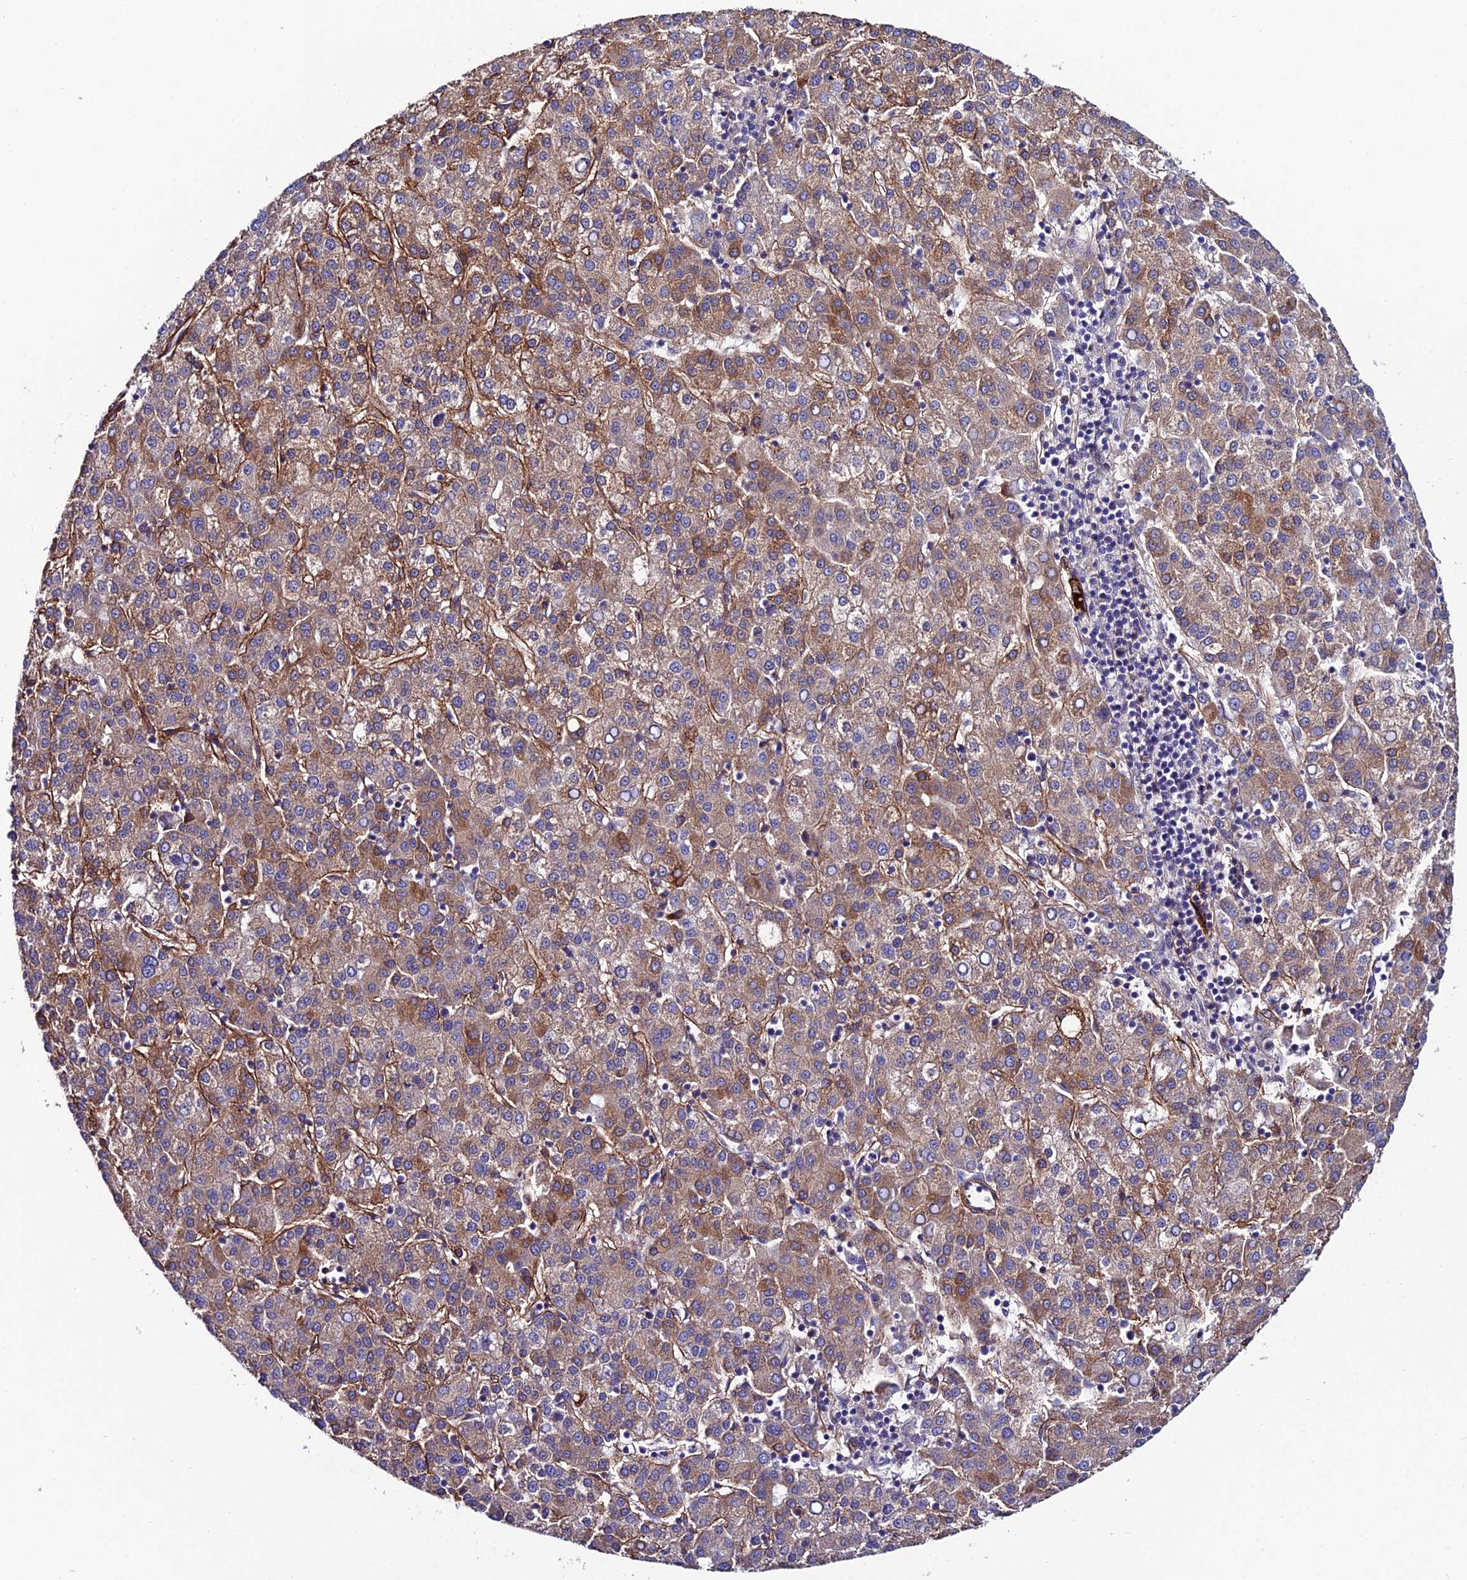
{"staining": {"intensity": "moderate", "quantity": ">75%", "location": "cytoplasmic/membranous"}, "tissue": "liver cancer", "cell_type": "Tumor cells", "image_type": "cancer", "snomed": [{"axis": "morphology", "description": "Carcinoma, Hepatocellular, NOS"}, {"axis": "topography", "description": "Liver"}], "caption": "Immunohistochemistry (IHC) (DAB) staining of human liver cancer (hepatocellular carcinoma) exhibits moderate cytoplasmic/membranous protein positivity in about >75% of tumor cells. (Brightfield microscopy of DAB IHC at high magnification).", "gene": "SYT15", "patient": {"sex": "female", "age": 58}}